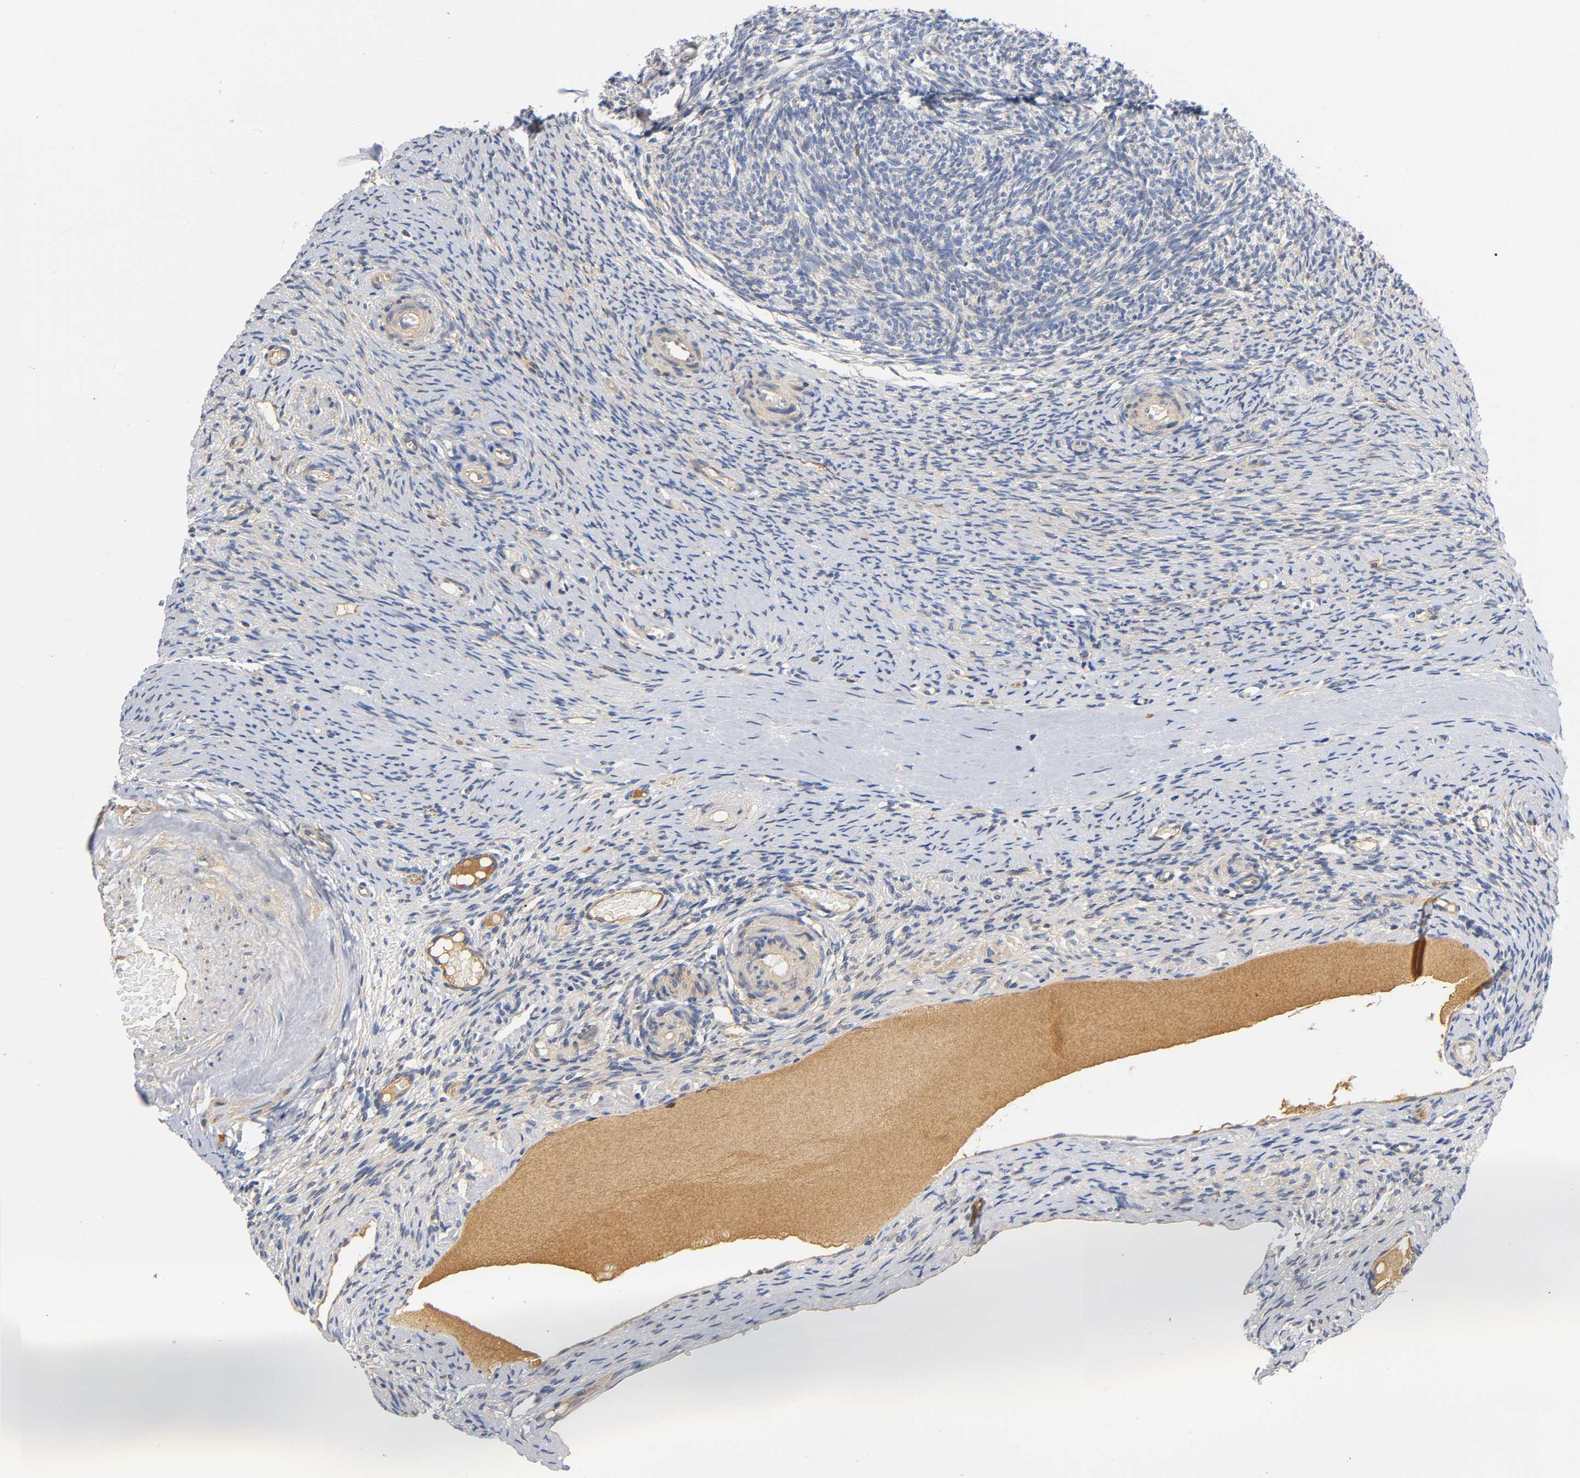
{"staining": {"intensity": "weak", "quantity": ">75%", "location": "cytoplasmic/membranous"}, "tissue": "ovary", "cell_type": "Ovarian stroma cells", "image_type": "normal", "snomed": [{"axis": "morphology", "description": "Normal tissue, NOS"}, {"axis": "topography", "description": "Ovary"}], "caption": "Brown immunohistochemical staining in unremarkable ovary exhibits weak cytoplasmic/membranous expression in about >75% of ovarian stroma cells. The staining was performed using DAB (3,3'-diaminobenzidine) to visualize the protein expression in brown, while the nuclei were stained in blue with hematoxylin (Magnification: 20x).", "gene": "TNC", "patient": {"sex": "female", "age": 60}}